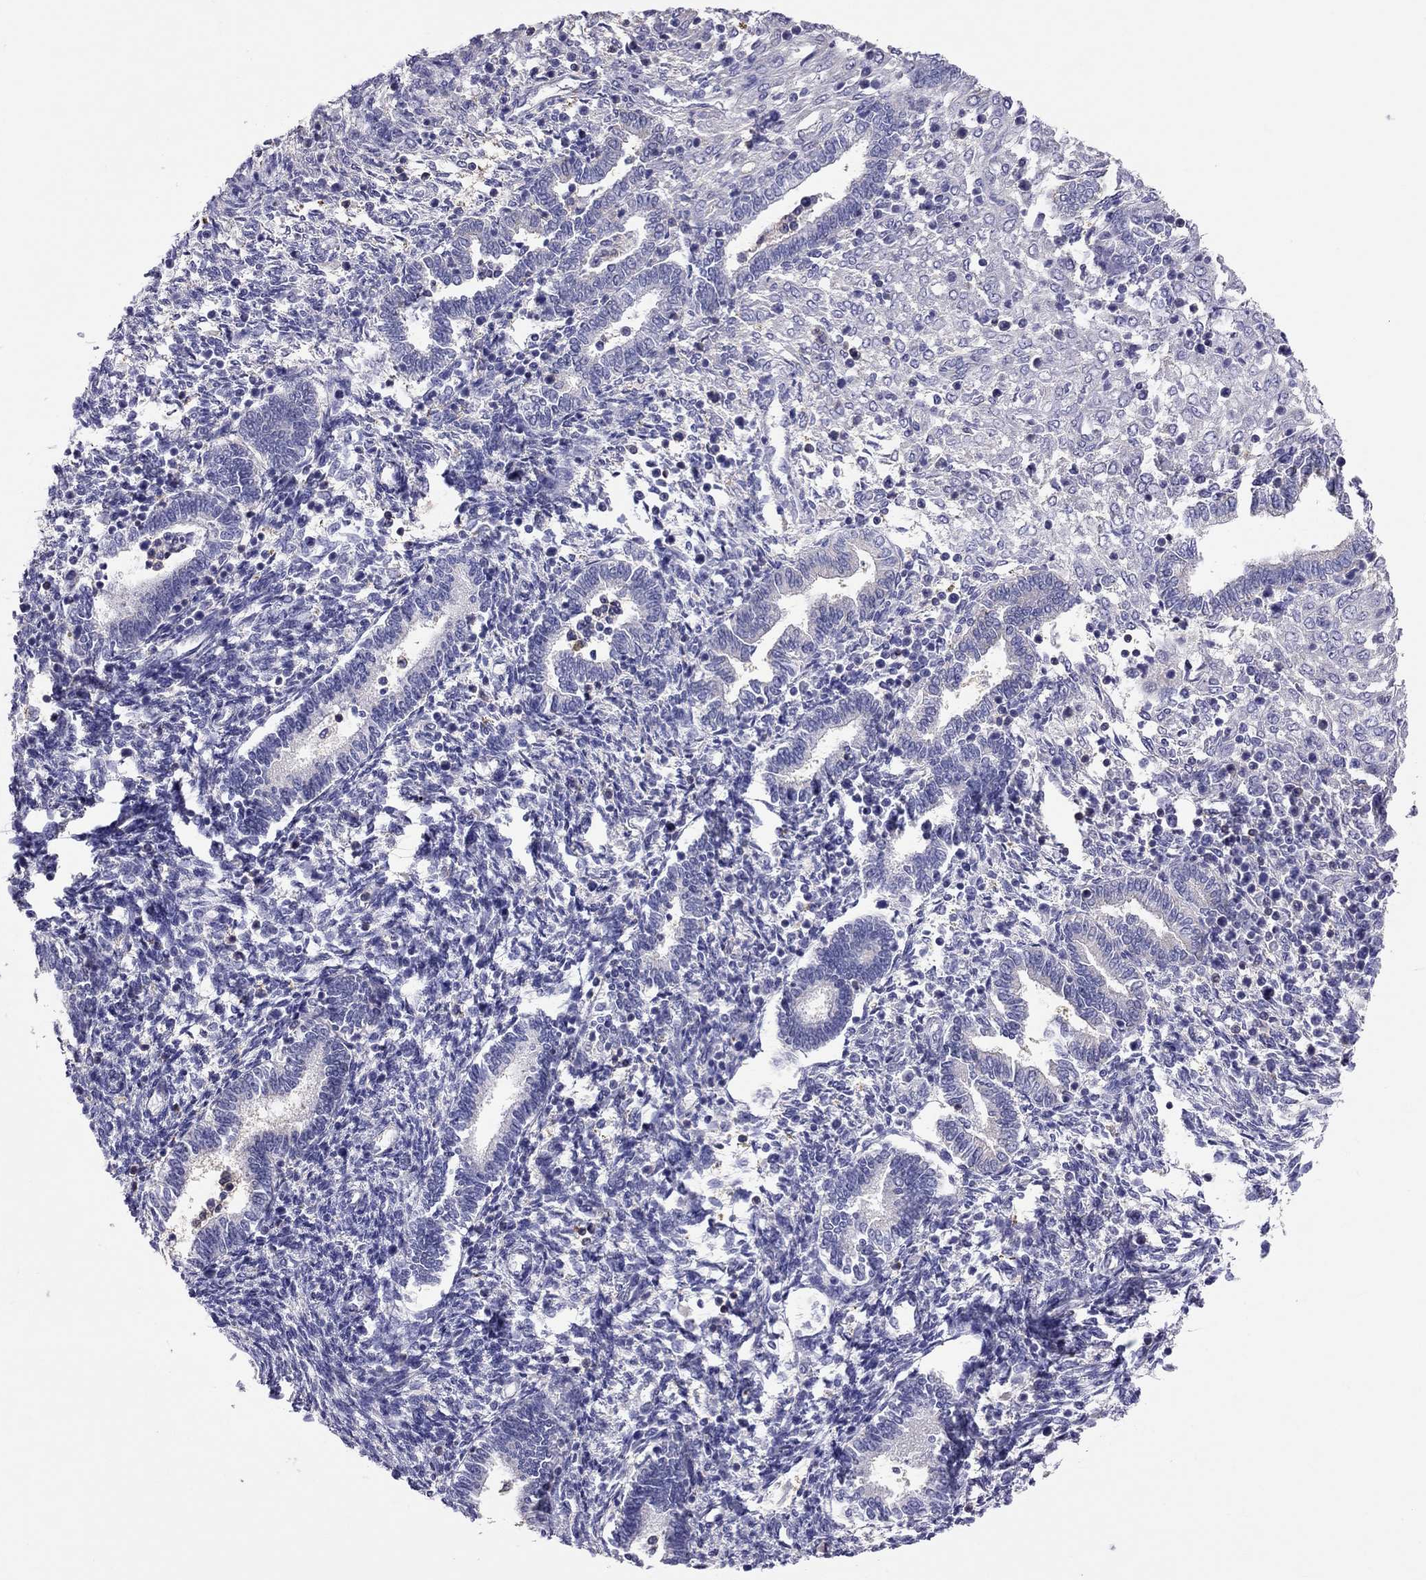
{"staining": {"intensity": "negative", "quantity": "none", "location": "none"}, "tissue": "endometrium", "cell_type": "Cells in endometrial stroma", "image_type": "normal", "snomed": [{"axis": "morphology", "description": "Normal tissue, NOS"}, {"axis": "topography", "description": "Endometrium"}], "caption": "Immunohistochemistry of unremarkable human endometrium displays no staining in cells in endometrial stroma.", "gene": "TEX22", "patient": {"sex": "female", "age": 42}}